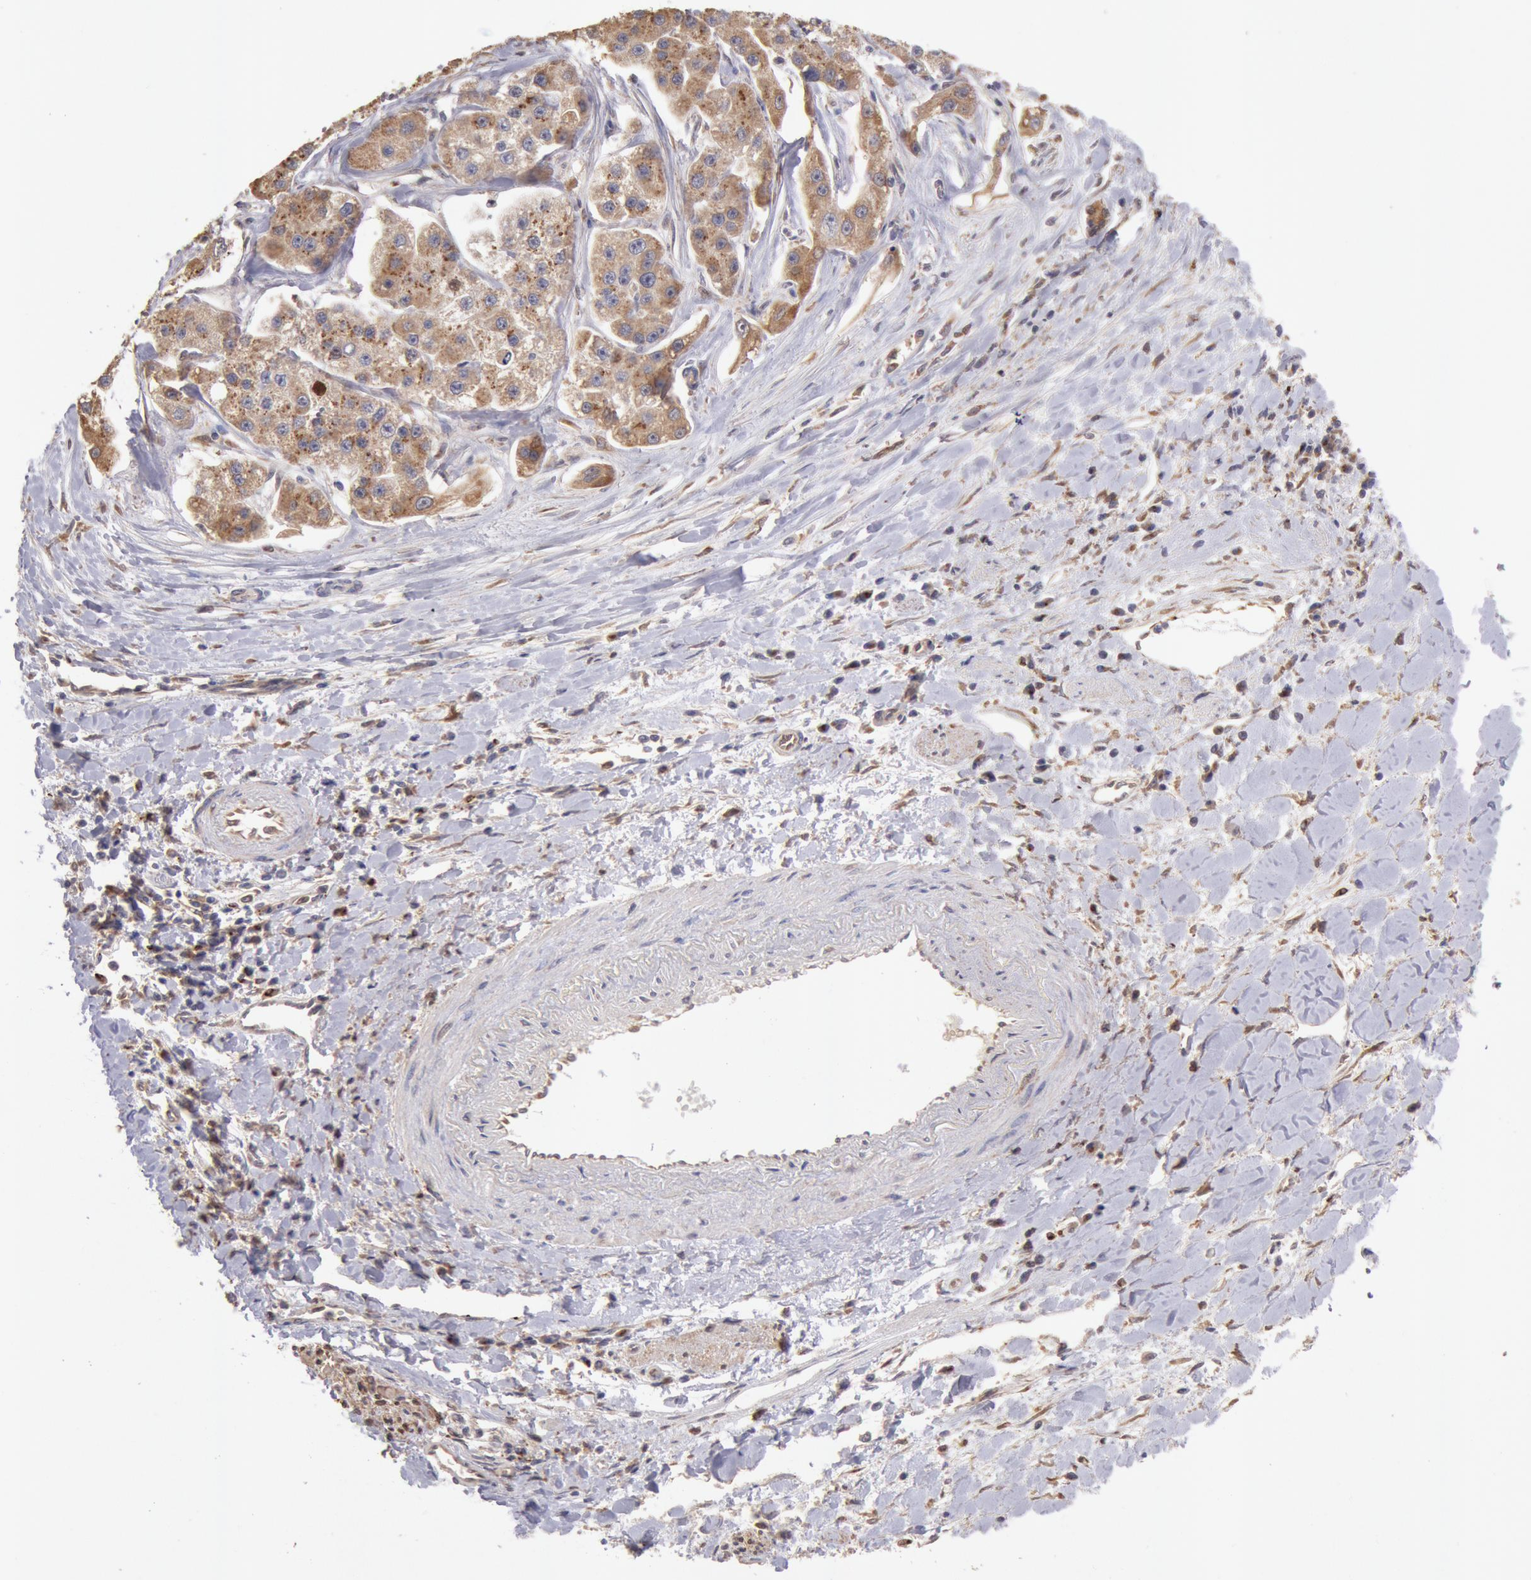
{"staining": {"intensity": "moderate", "quantity": ">75%", "location": "cytoplasmic/membranous"}, "tissue": "liver cancer", "cell_type": "Tumor cells", "image_type": "cancer", "snomed": [{"axis": "morphology", "description": "Carcinoma, Hepatocellular, NOS"}, {"axis": "topography", "description": "Liver"}], "caption": "Tumor cells display moderate cytoplasmic/membranous expression in about >75% of cells in liver cancer.", "gene": "COMT", "patient": {"sex": "female", "age": 85}}